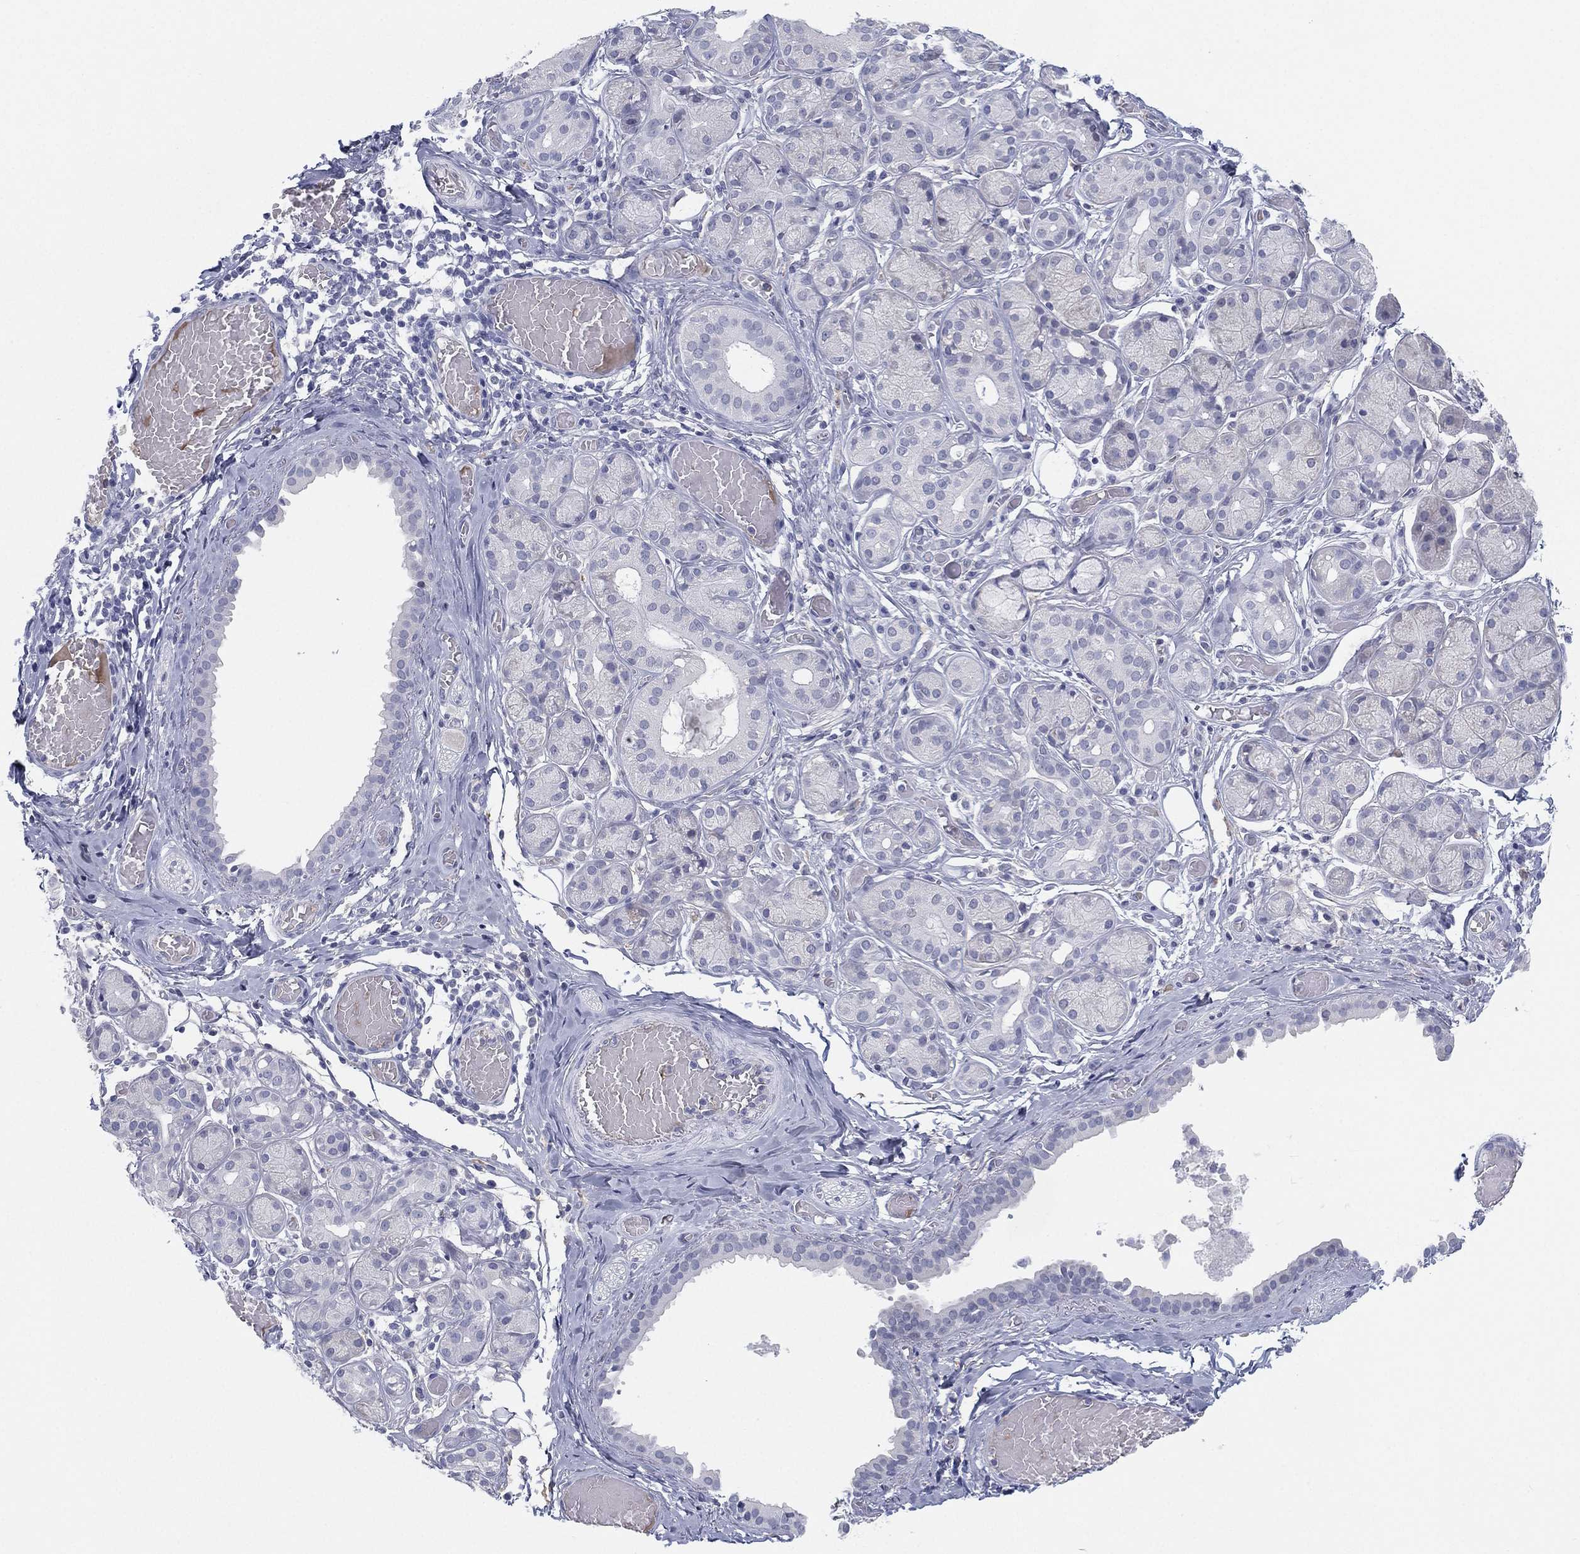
{"staining": {"intensity": "negative", "quantity": "none", "location": "none"}, "tissue": "salivary gland", "cell_type": "Glandular cells", "image_type": "normal", "snomed": [{"axis": "morphology", "description": "Normal tissue, NOS"}, {"axis": "topography", "description": "Salivary gland"}, {"axis": "topography", "description": "Peripheral nerve tissue"}], "caption": "Immunohistochemical staining of benign salivary gland reveals no significant staining in glandular cells. Brightfield microscopy of immunohistochemistry stained with DAB (brown) and hematoxylin (blue), captured at high magnification.", "gene": "MLF1", "patient": {"sex": "male", "age": 71}}